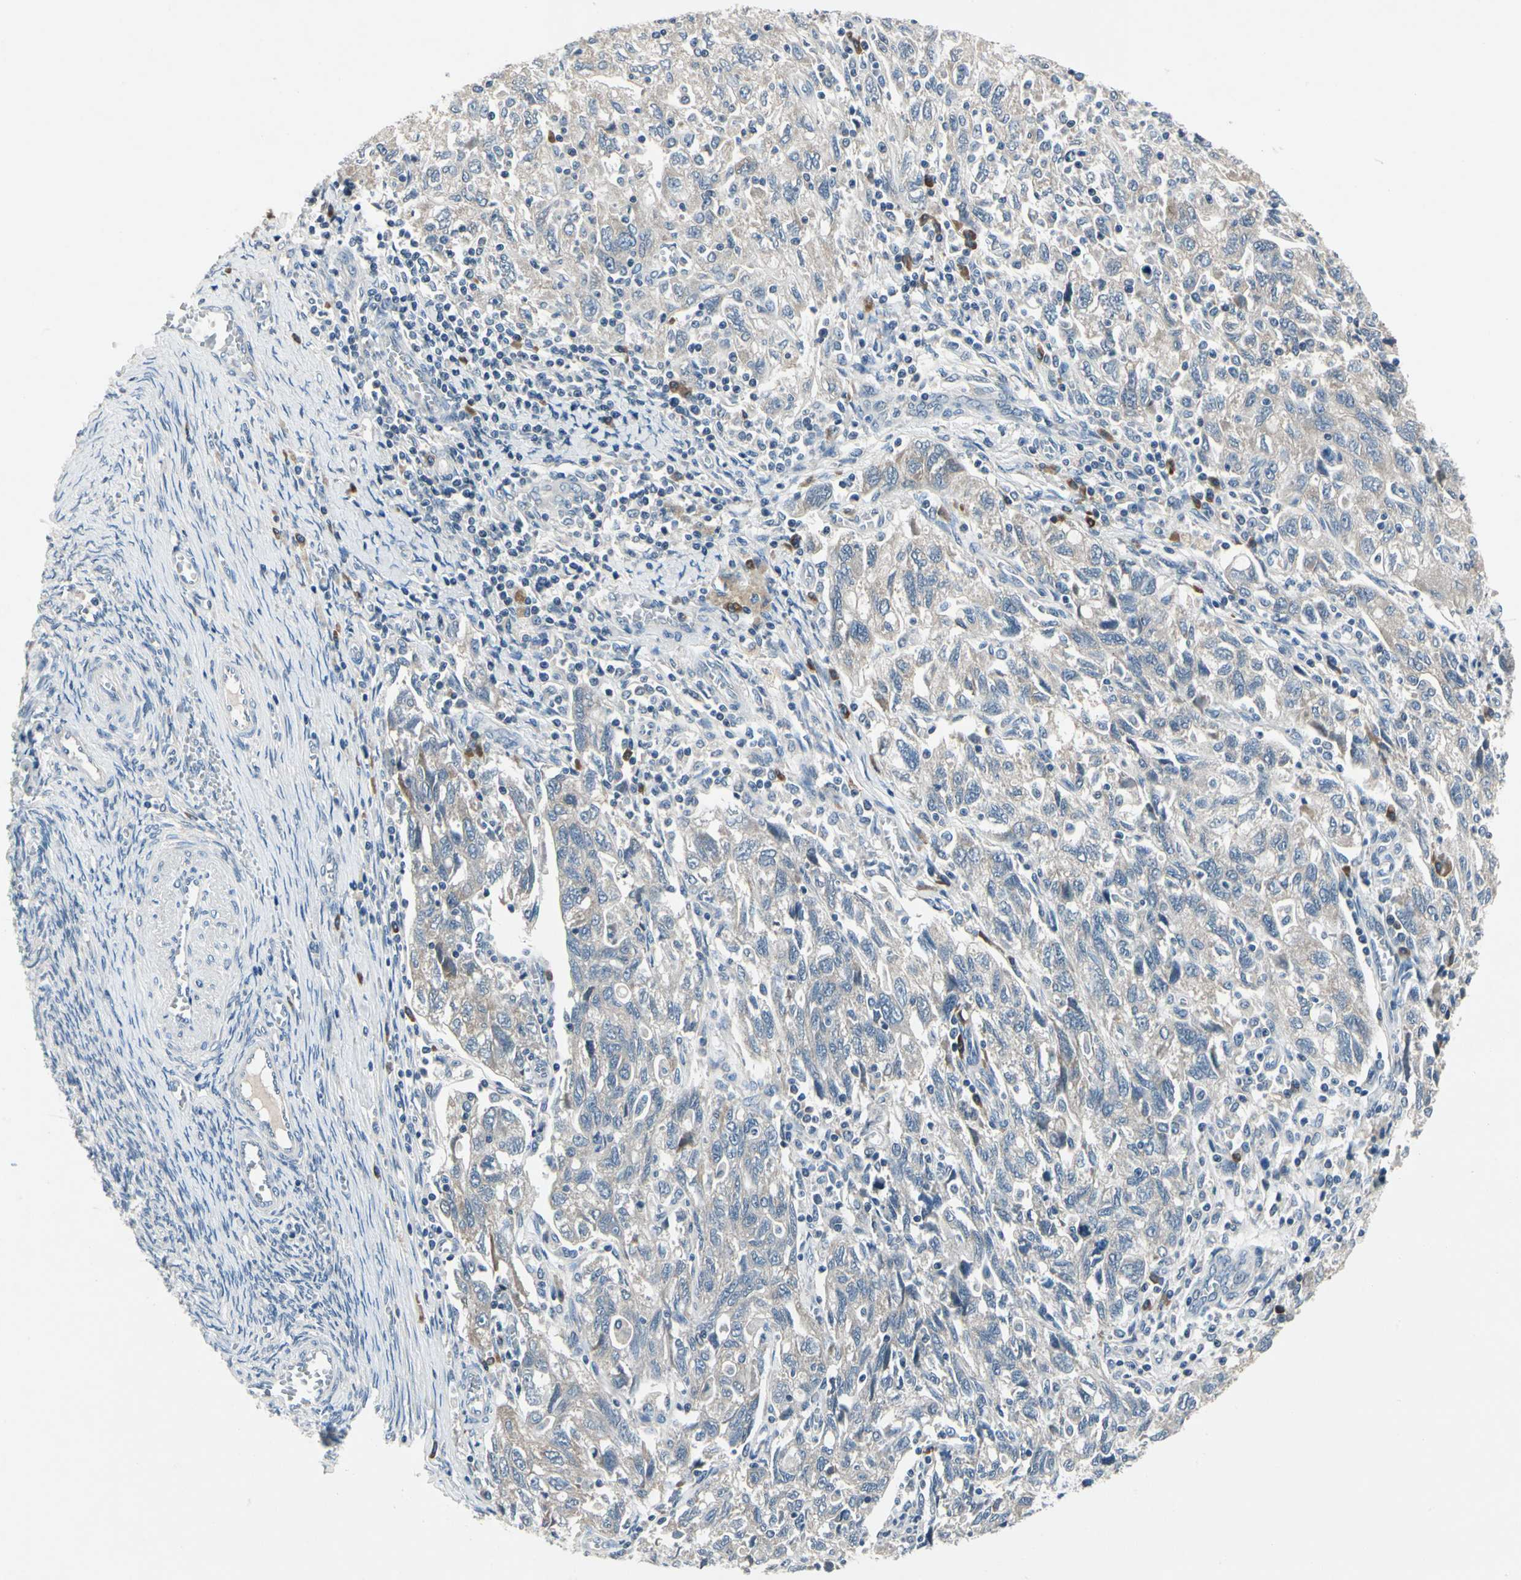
{"staining": {"intensity": "weak", "quantity": "25%-75%", "location": "cytoplasmic/membranous"}, "tissue": "ovarian cancer", "cell_type": "Tumor cells", "image_type": "cancer", "snomed": [{"axis": "morphology", "description": "Carcinoma, NOS"}, {"axis": "morphology", "description": "Cystadenocarcinoma, serous, NOS"}, {"axis": "topography", "description": "Ovary"}], "caption": "Immunohistochemical staining of human ovarian cancer (serous cystadenocarcinoma) displays low levels of weak cytoplasmic/membranous staining in approximately 25%-75% of tumor cells.", "gene": "SELENOK", "patient": {"sex": "female", "age": 69}}